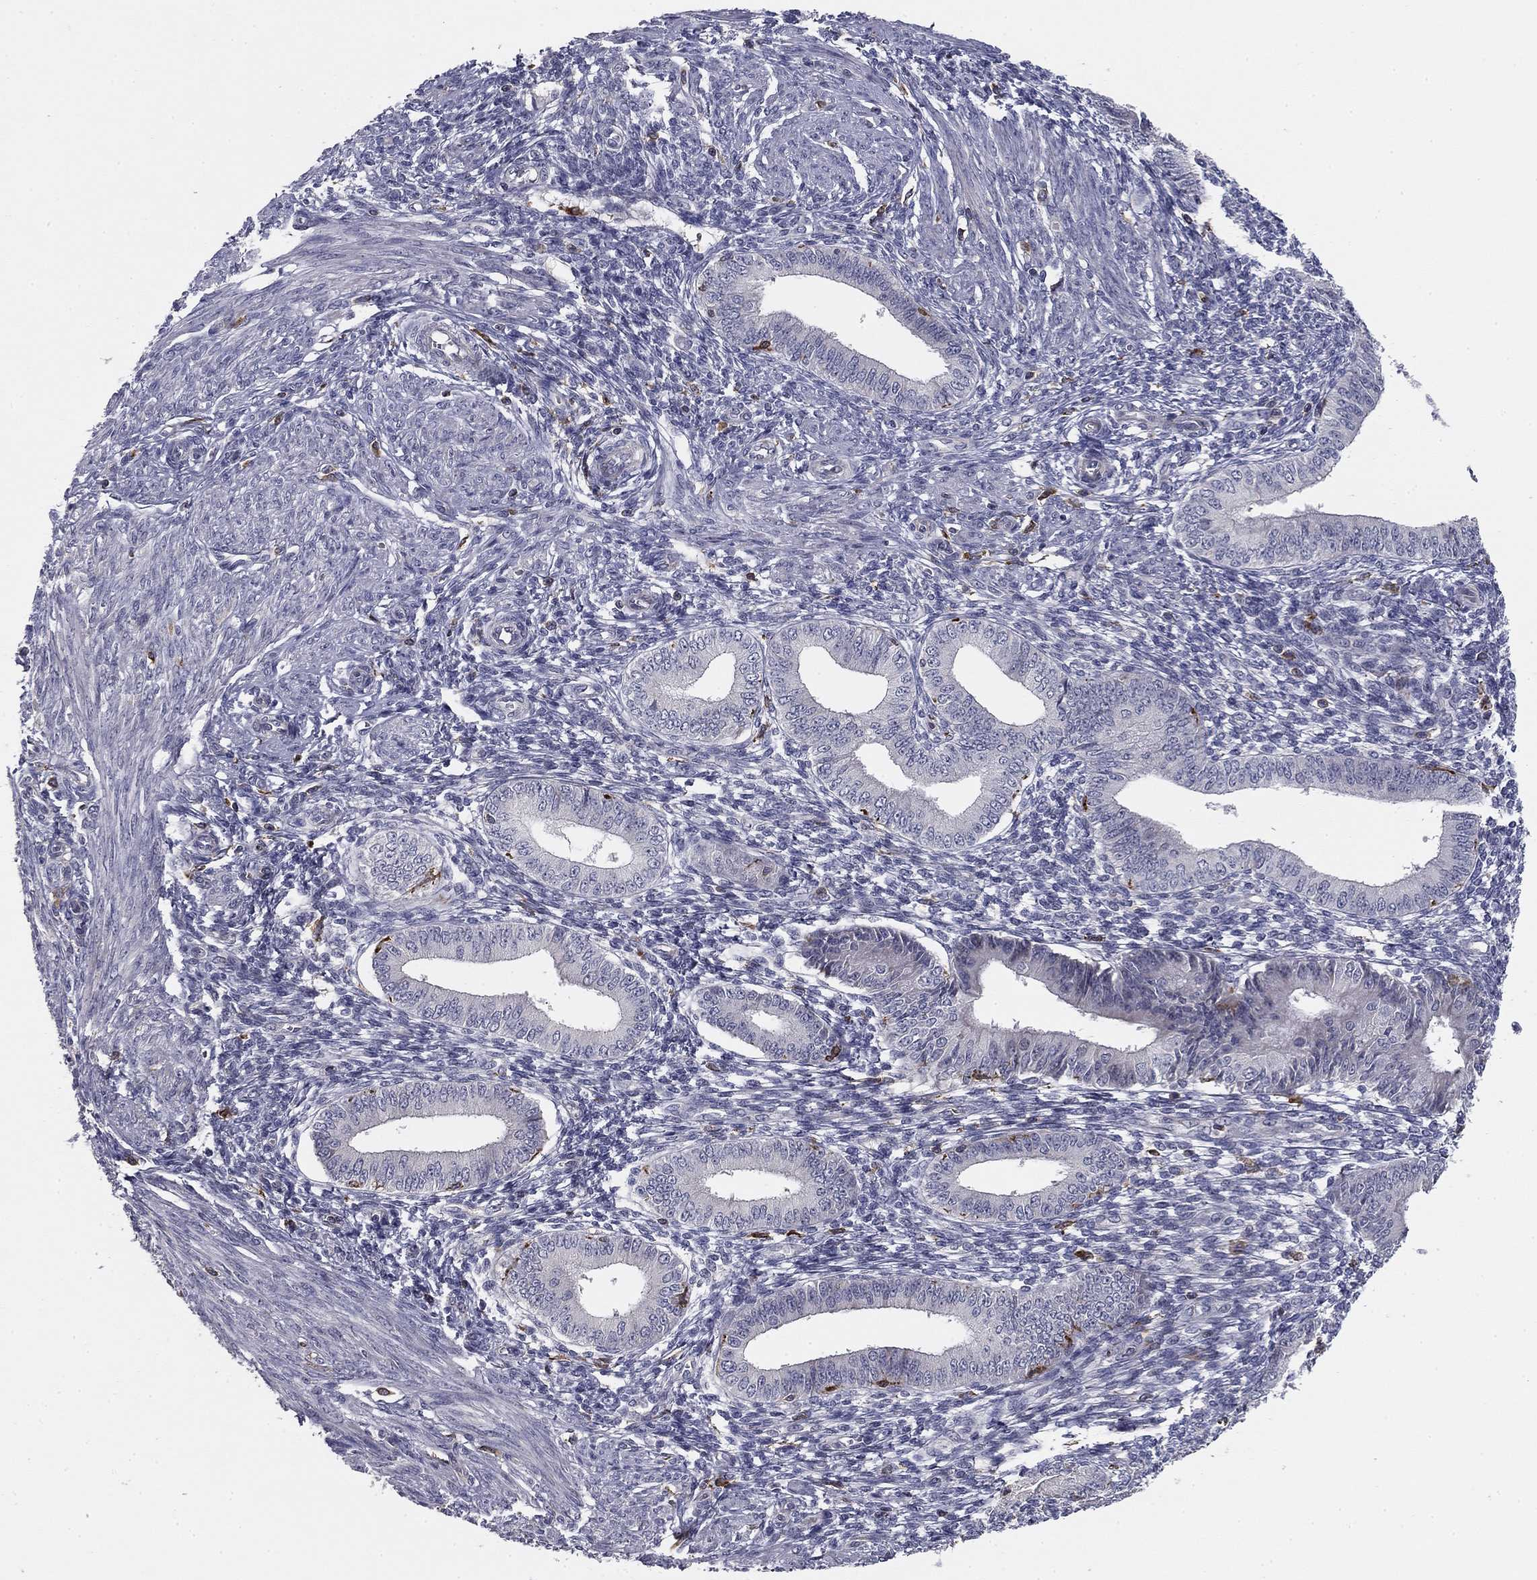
{"staining": {"intensity": "negative", "quantity": "none", "location": "none"}, "tissue": "endometrium", "cell_type": "Cells in endometrial stroma", "image_type": "normal", "snomed": [{"axis": "morphology", "description": "Normal tissue, NOS"}, {"axis": "topography", "description": "Endometrium"}], "caption": "Endometrium stained for a protein using IHC reveals no expression cells in endometrial stroma.", "gene": "PLCB2", "patient": {"sex": "female", "age": 42}}